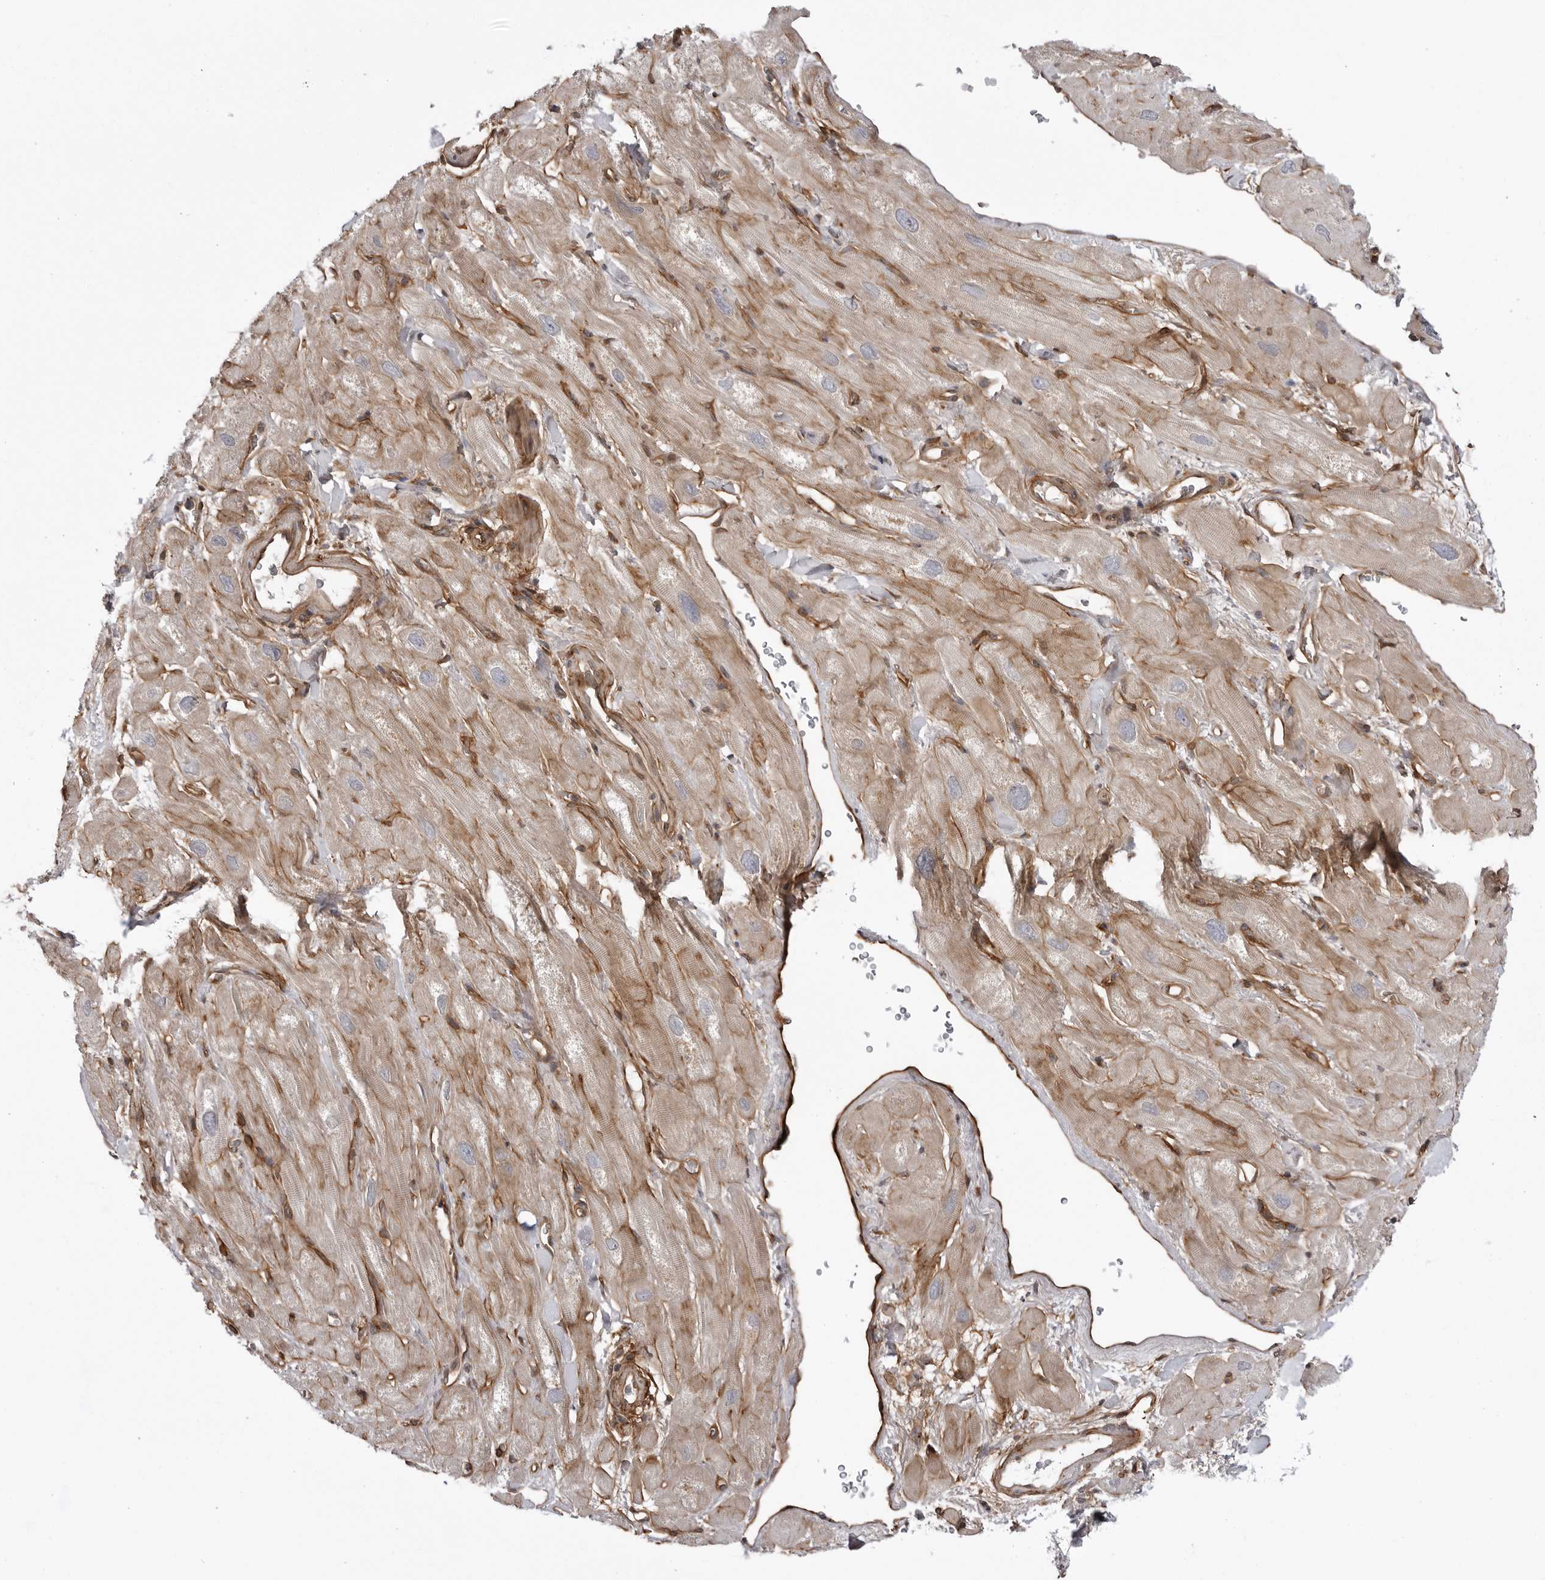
{"staining": {"intensity": "moderate", "quantity": ">75%", "location": "cytoplasmic/membranous"}, "tissue": "heart muscle", "cell_type": "Cardiomyocytes", "image_type": "normal", "snomed": [{"axis": "morphology", "description": "Normal tissue, NOS"}, {"axis": "topography", "description": "Heart"}], "caption": "About >75% of cardiomyocytes in benign human heart muscle demonstrate moderate cytoplasmic/membranous protein expression as visualized by brown immunohistochemical staining.", "gene": "ARL5A", "patient": {"sex": "male", "age": 49}}